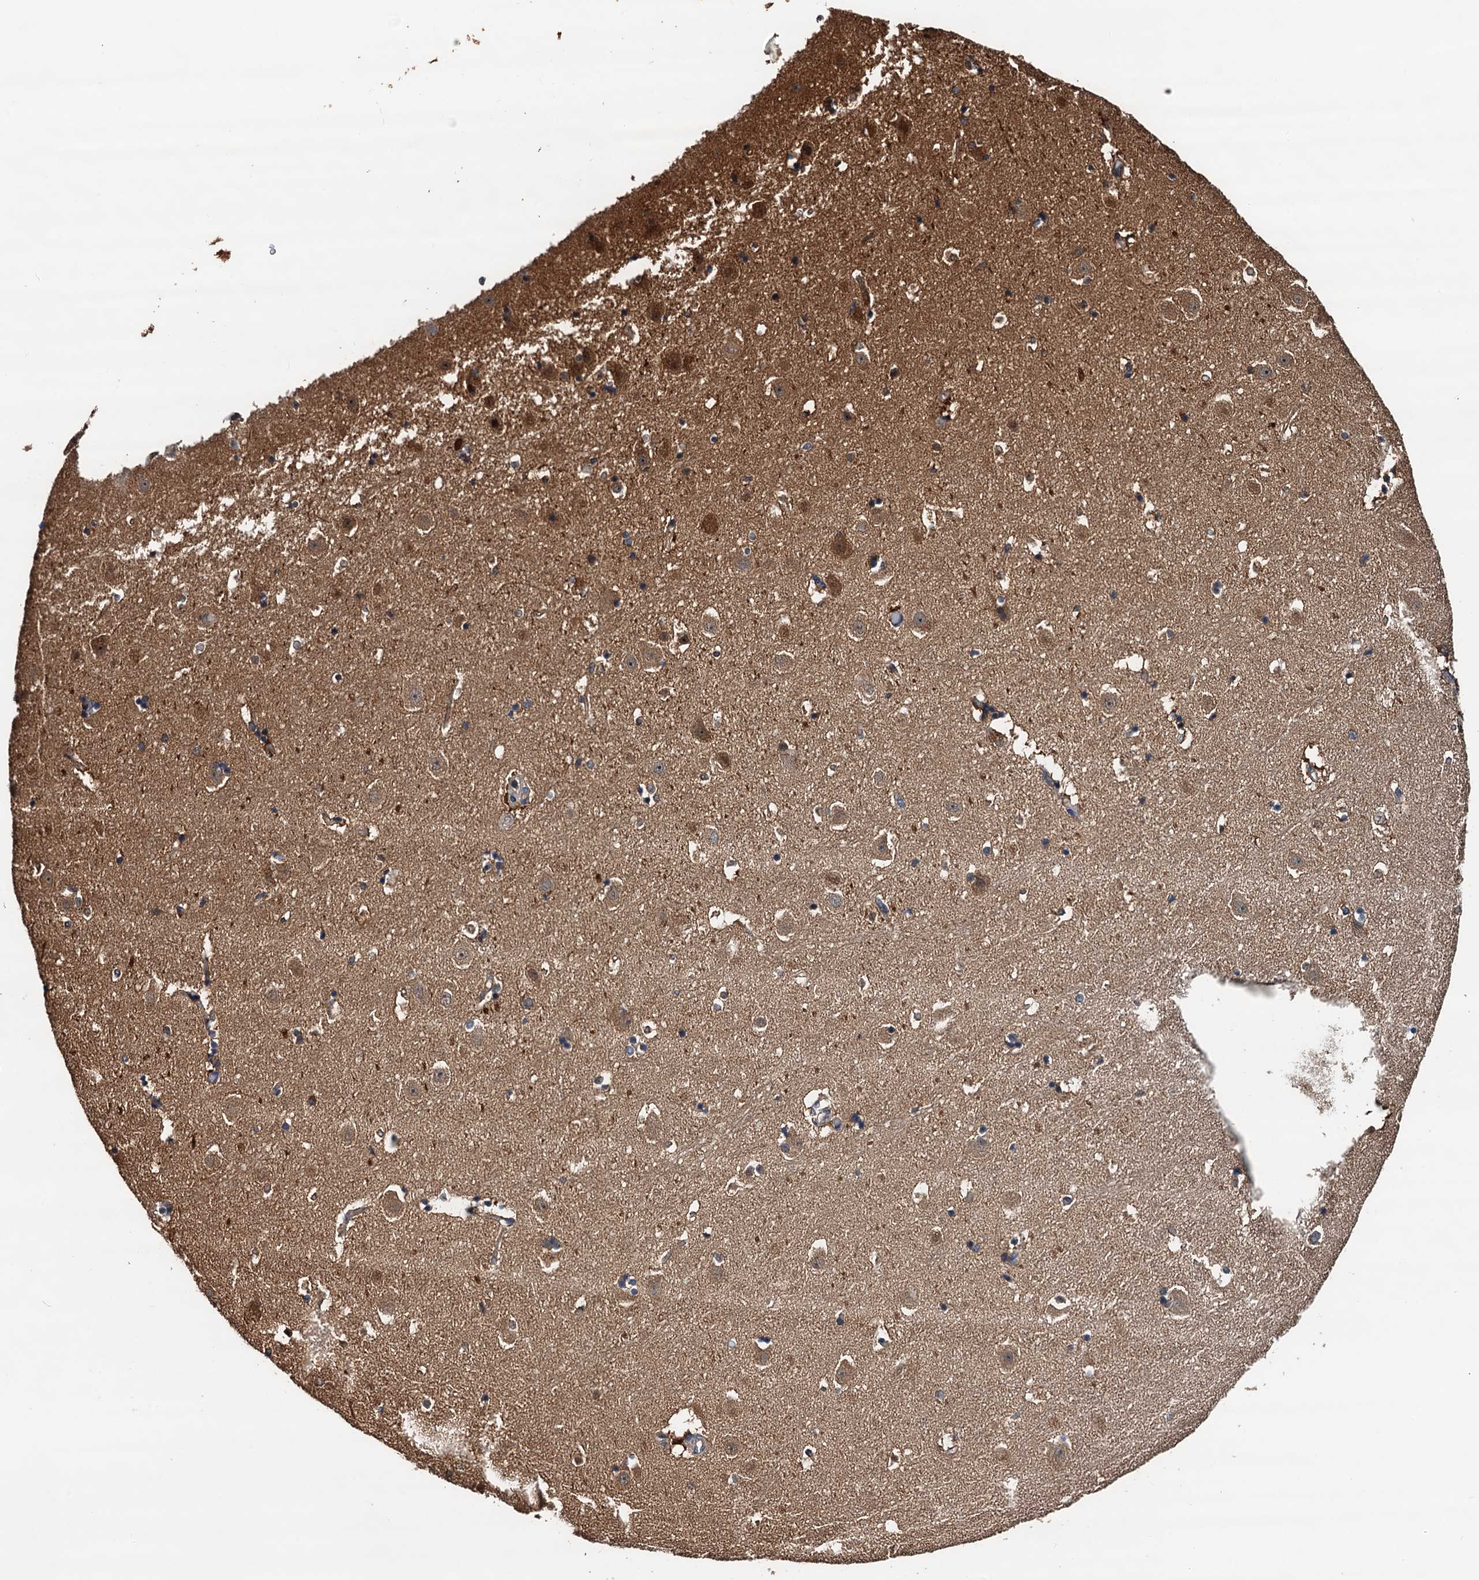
{"staining": {"intensity": "moderate", "quantity": "<25%", "location": "cytoplasmic/membranous"}, "tissue": "hippocampus", "cell_type": "Glial cells", "image_type": "normal", "snomed": [{"axis": "morphology", "description": "Normal tissue, NOS"}, {"axis": "topography", "description": "Hippocampus"}], "caption": "There is low levels of moderate cytoplasmic/membranous staining in glial cells of unremarkable hippocampus, as demonstrated by immunohistochemical staining (brown color).", "gene": "USP6NL", "patient": {"sex": "female", "age": 52}}